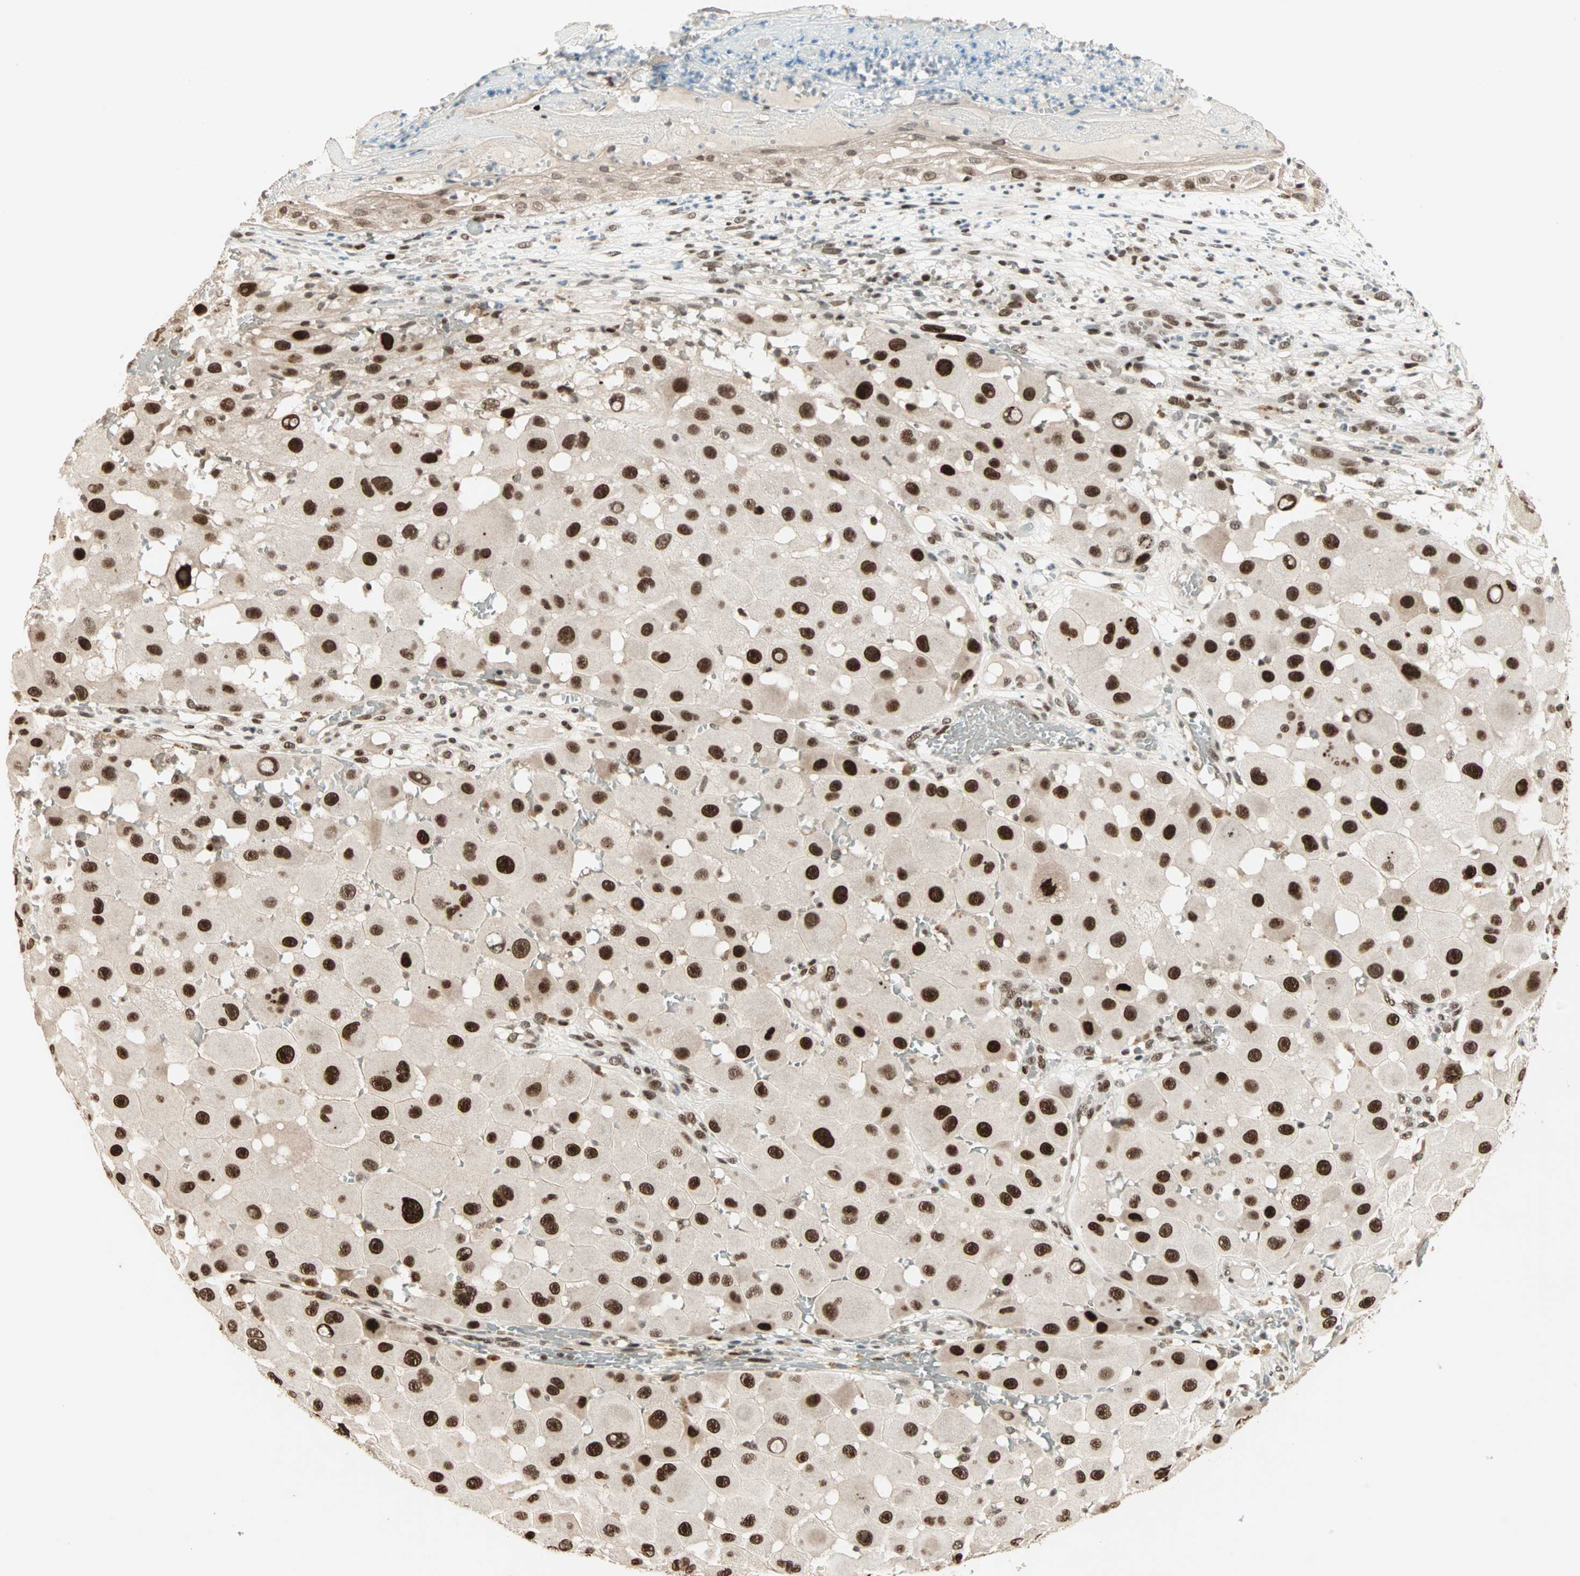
{"staining": {"intensity": "strong", "quantity": ">75%", "location": "nuclear"}, "tissue": "melanoma", "cell_type": "Tumor cells", "image_type": "cancer", "snomed": [{"axis": "morphology", "description": "Malignant melanoma, NOS"}, {"axis": "topography", "description": "Skin"}], "caption": "This is an image of immunohistochemistry staining of melanoma, which shows strong expression in the nuclear of tumor cells.", "gene": "MDC1", "patient": {"sex": "female", "age": 81}}